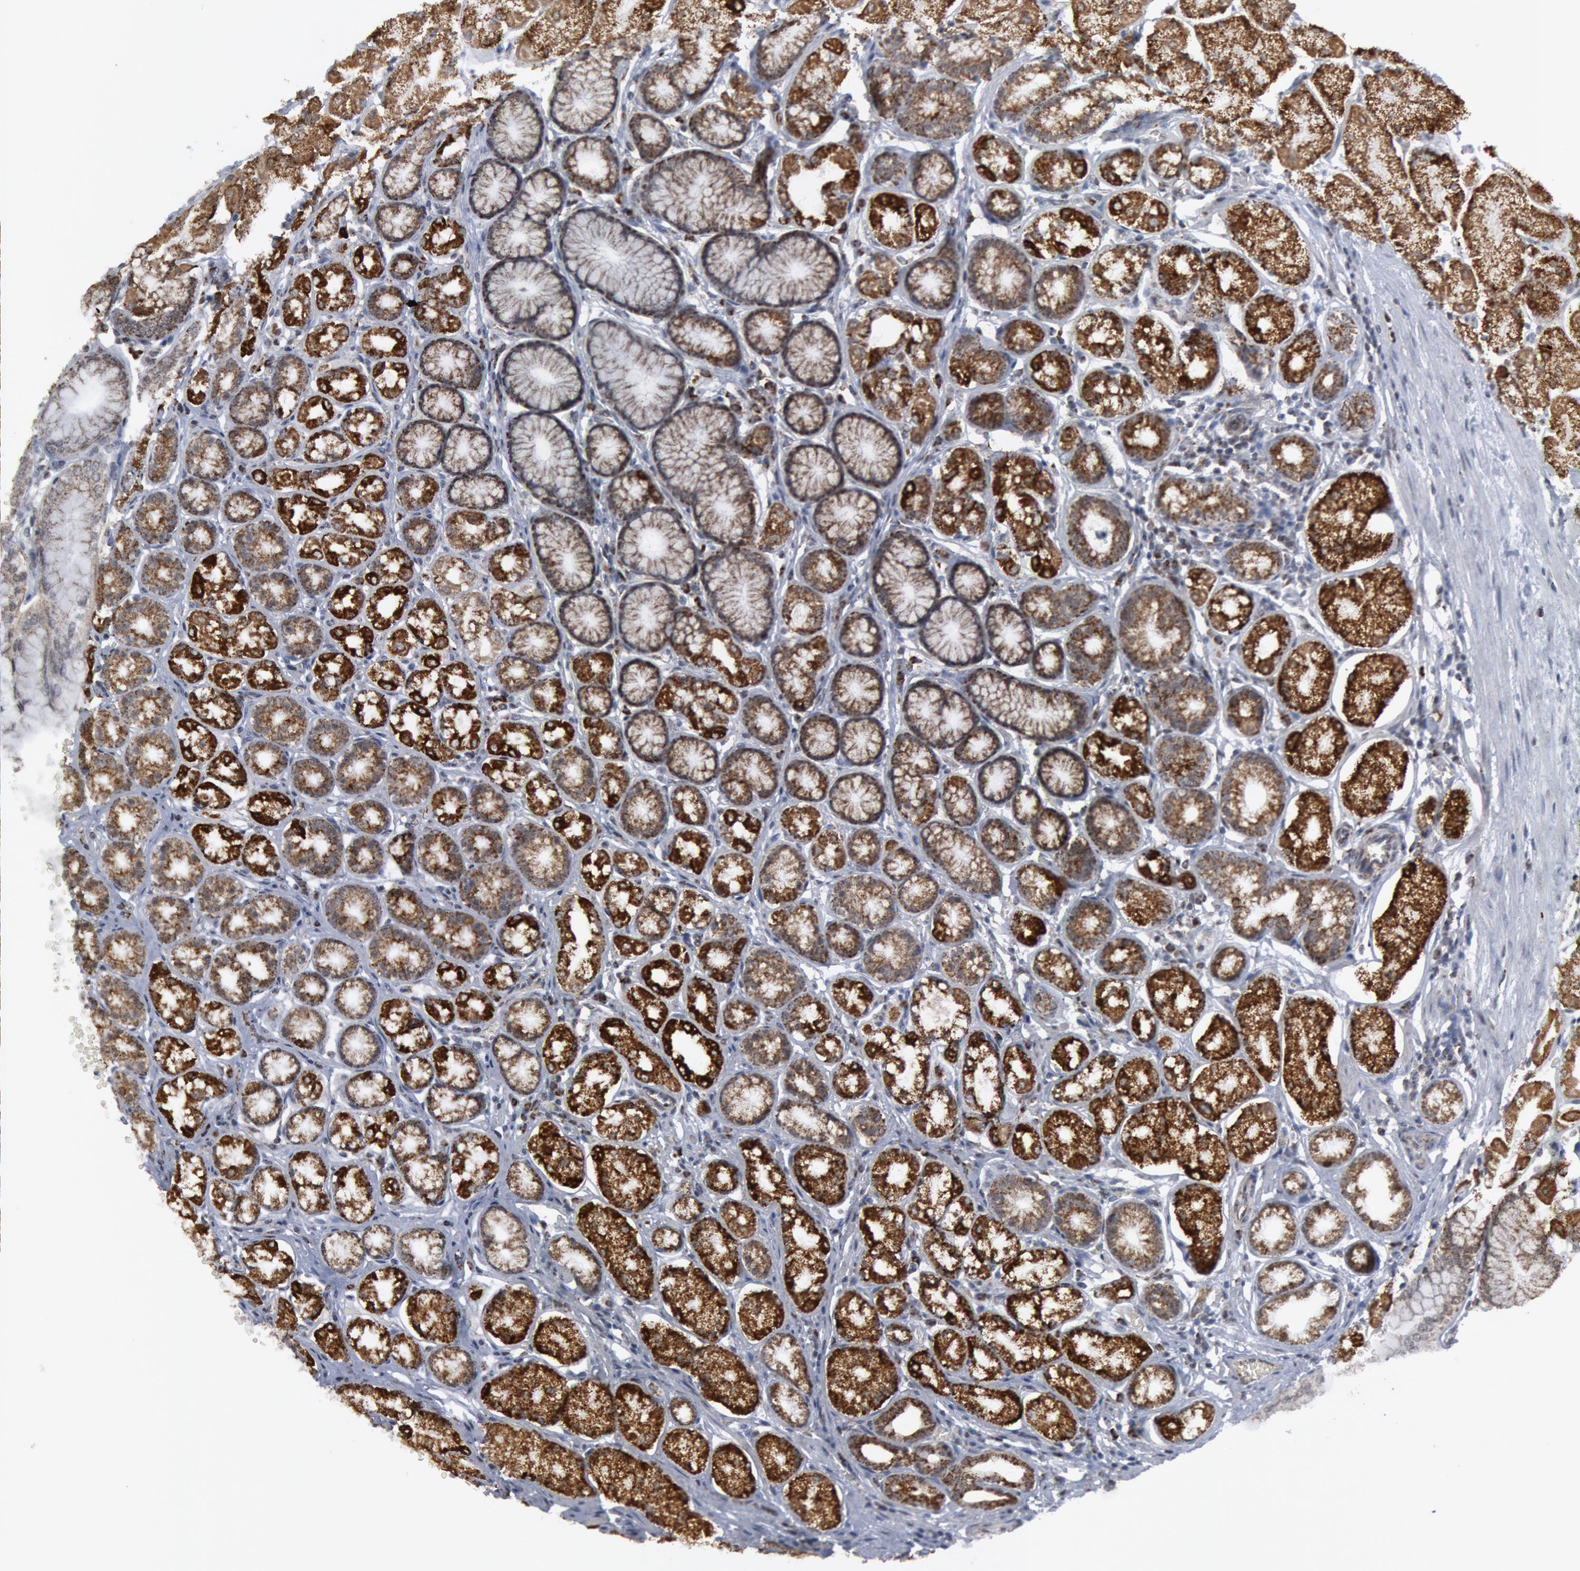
{"staining": {"intensity": "strong", "quantity": ">75%", "location": "cytoplasmic/membranous"}, "tissue": "stomach", "cell_type": "Glandular cells", "image_type": "normal", "snomed": [{"axis": "morphology", "description": "Normal tissue, NOS"}, {"axis": "topography", "description": "Stomach"}, {"axis": "topography", "description": "Stomach, lower"}], "caption": "A high amount of strong cytoplasmic/membranous positivity is appreciated in approximately >75% of glandular cells in benign stomach. The staining was performed using DAB, with brown indicating positive protein expression. Nuclei are stained blue with hematoxylin.", "gene": "CASP9", "patient": {"sex": "male", "age": 76}}